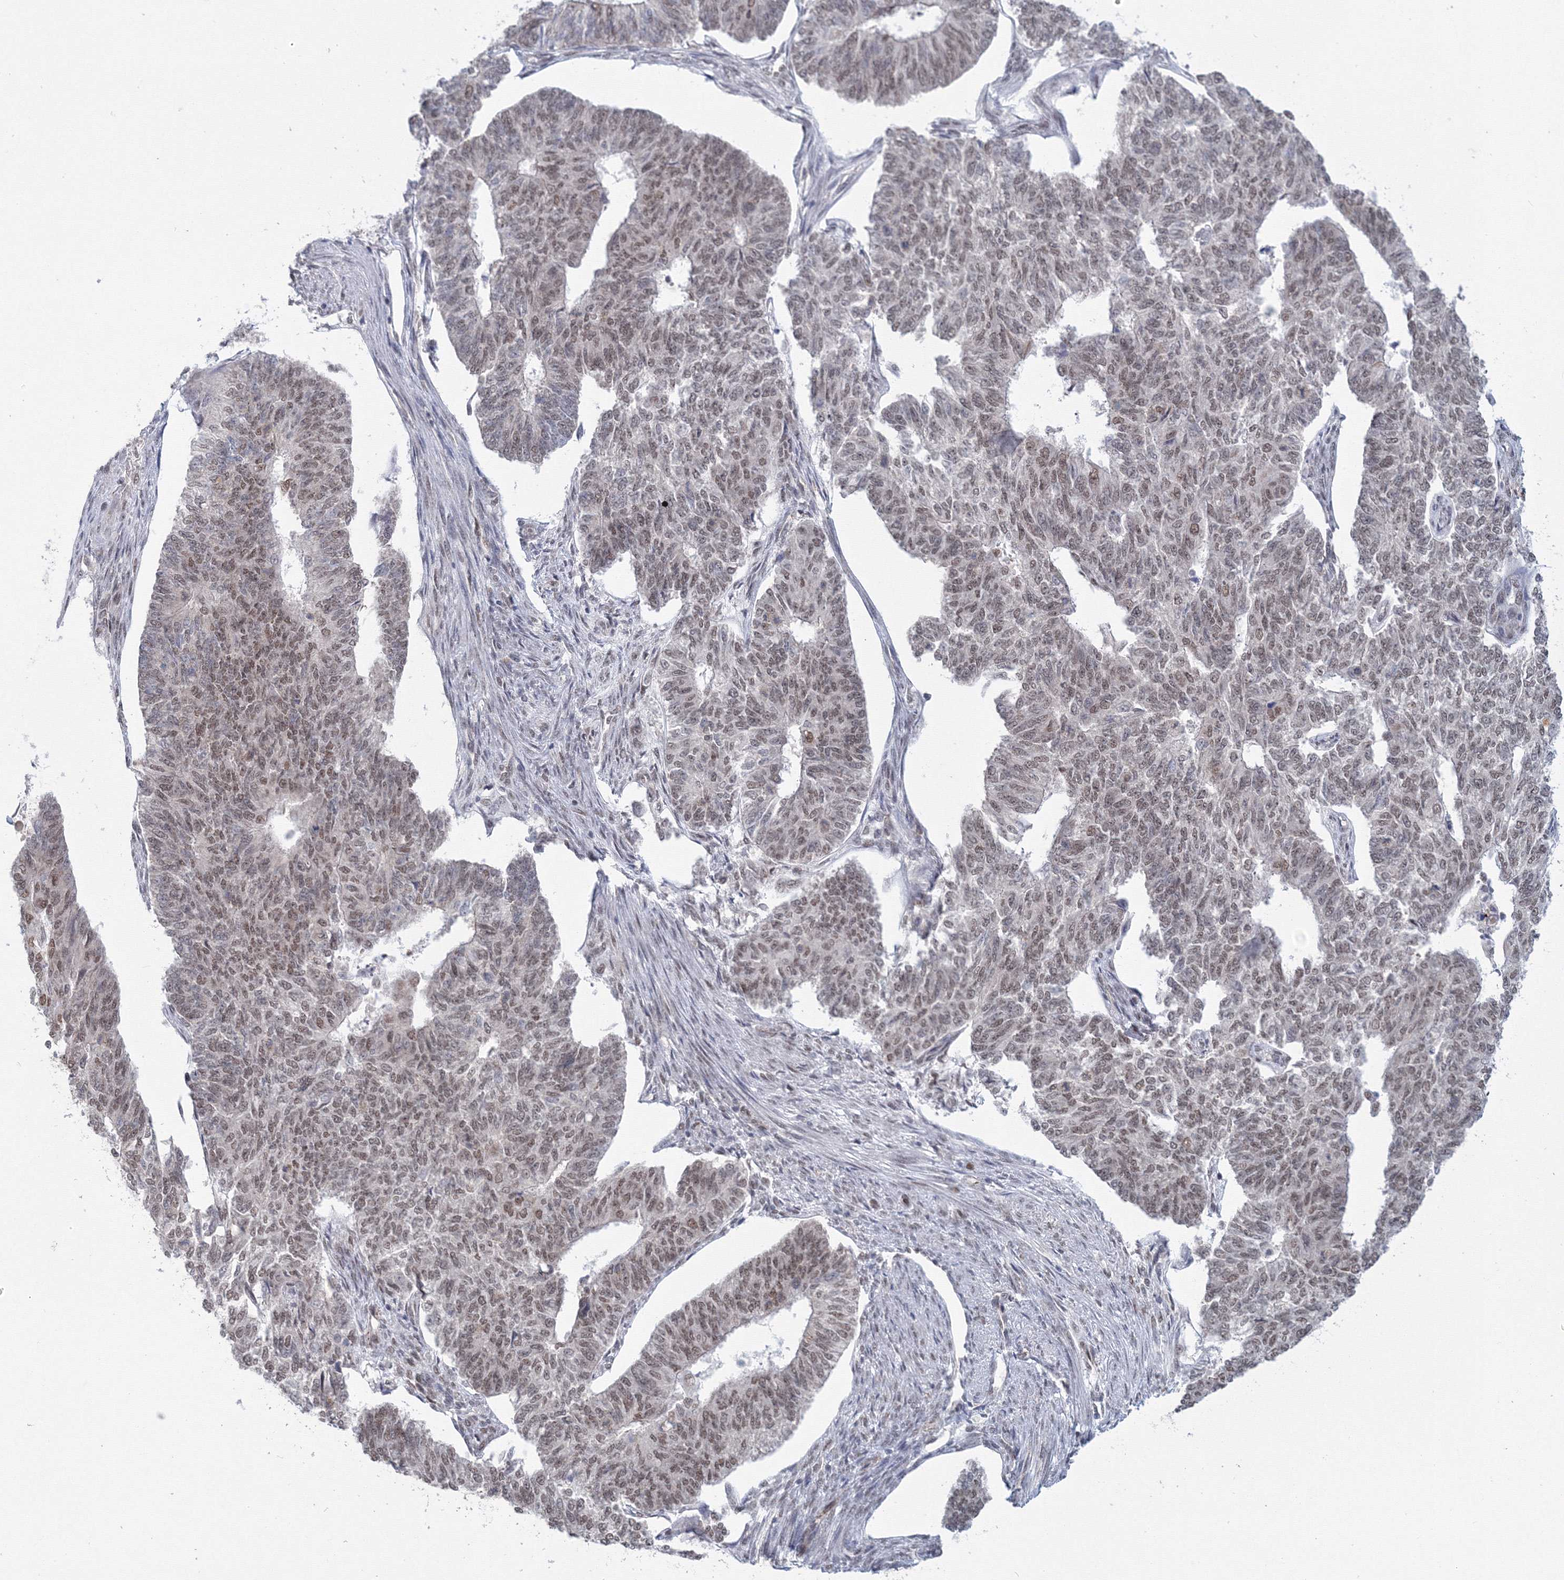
{"staining": {"intensity": "moderate", "quantity": ">75%", "location": "nuclear"}, "tissue": "endometrial cancer", "cell_type": "Tumor cells", "image_type": "cancer", "snomed": [{"axis": "morphology", "description": "Adenocarcinoma, NOS"}, {"axis": "topography", "description": "Endometrium"}], "caption": "Immunohistochemical staining of human endometrial cancer shows medium levels of moderate nuclear staining in approximately >75% of tumor cells.", "gene": "SF3B6", "patient": {"sex": "female", "age": 32}}